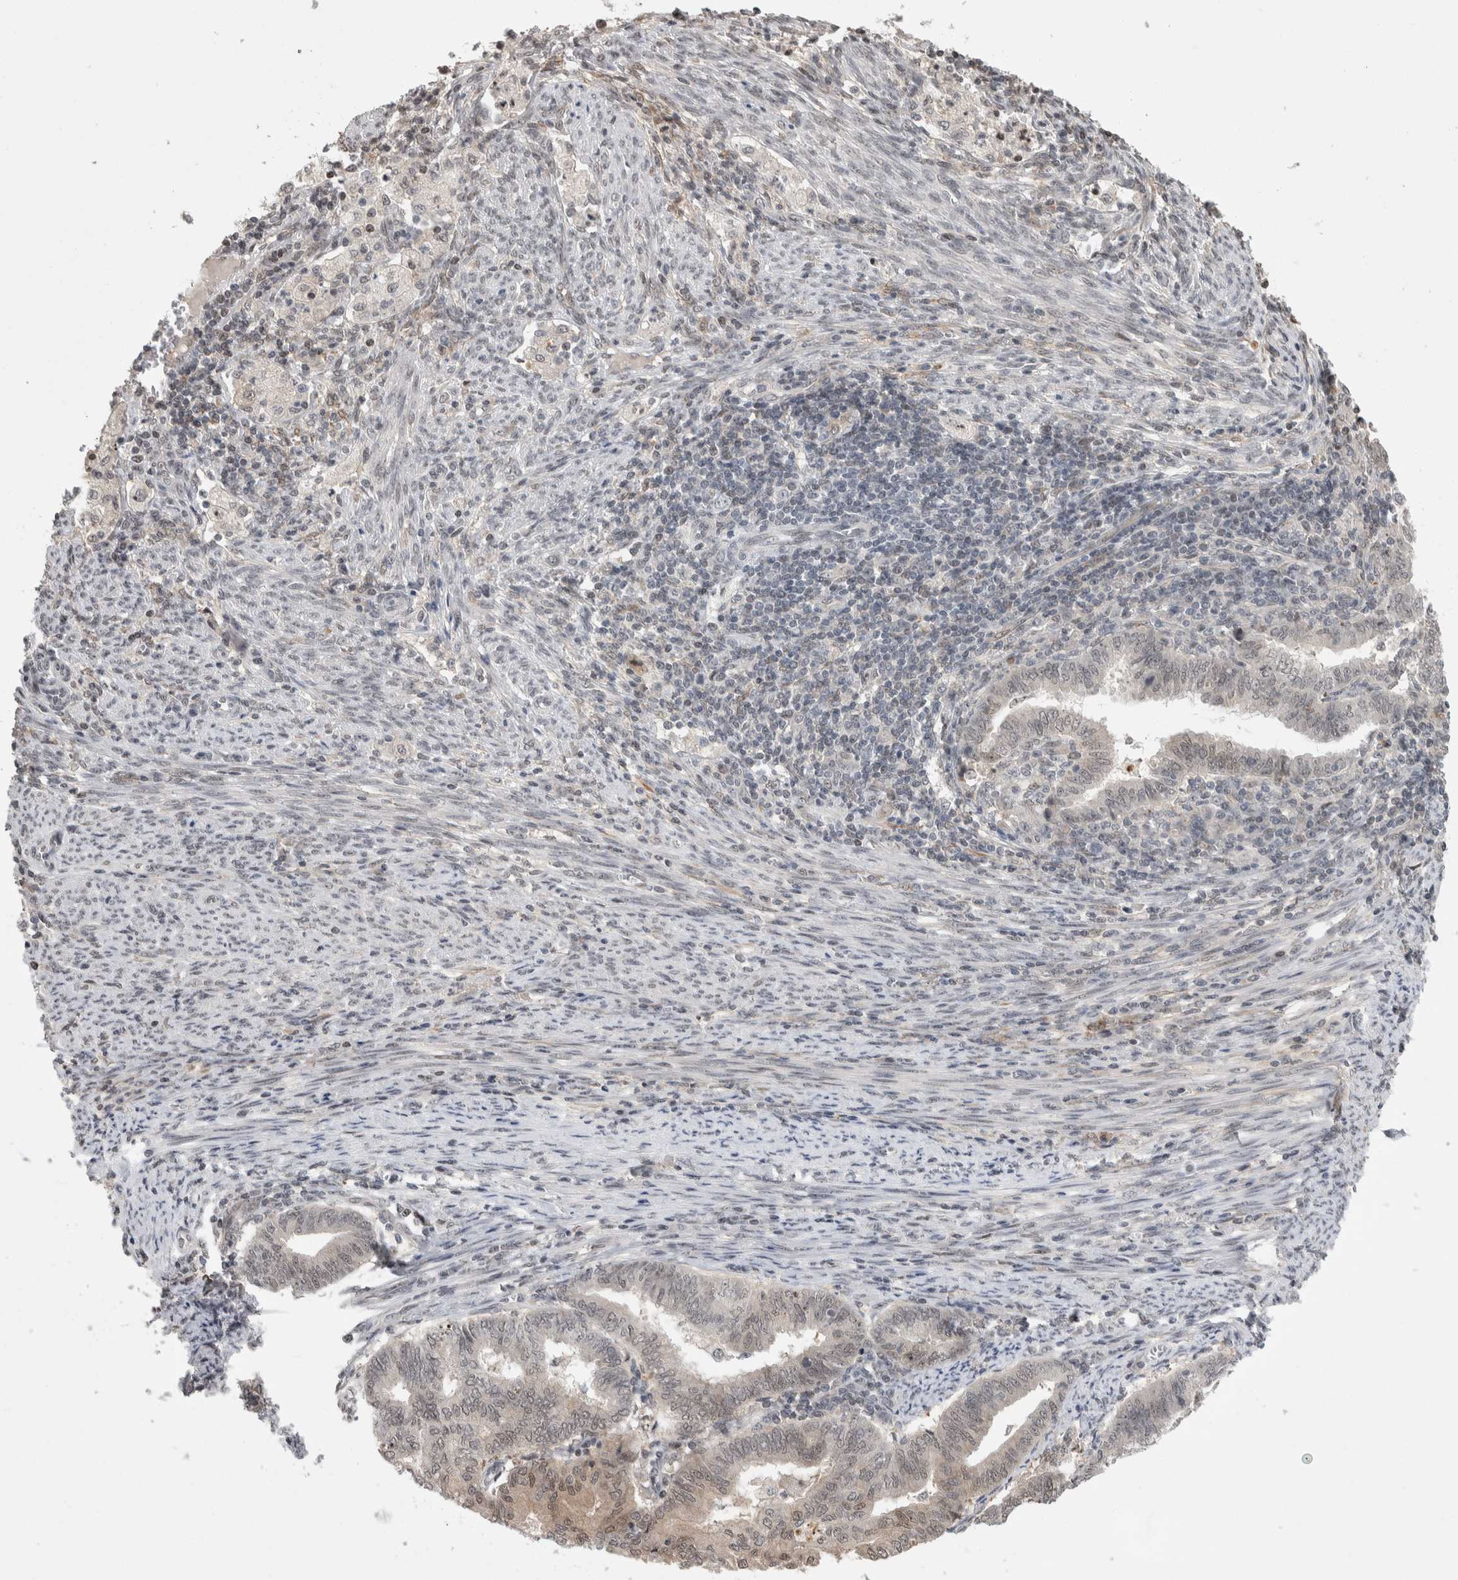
{"staining": {"intensity": "weak", "quantity": "<25%", "location": "nuclear"}, "tissue": "endometrial cancer", "cell_type": "Tumor cells", "image_type": "cancer", "snomed": [{"axis": "morphology", "description": "Polyp, NOS"}, {"axis": "morphology", "description": "Adenocarcinoma, NOS"}, {"axis": "morphology", "description": "Adenoma, NOS"}, {"axis": "topography", "description": "Endometrium"}], "caption": "This is an IHC photomicrograph of endometrial cancer (polyp). There is no positivity in tumor cells.", "gene": "ZSCAN21", "patient": {"sex": "female", "age": 79}}